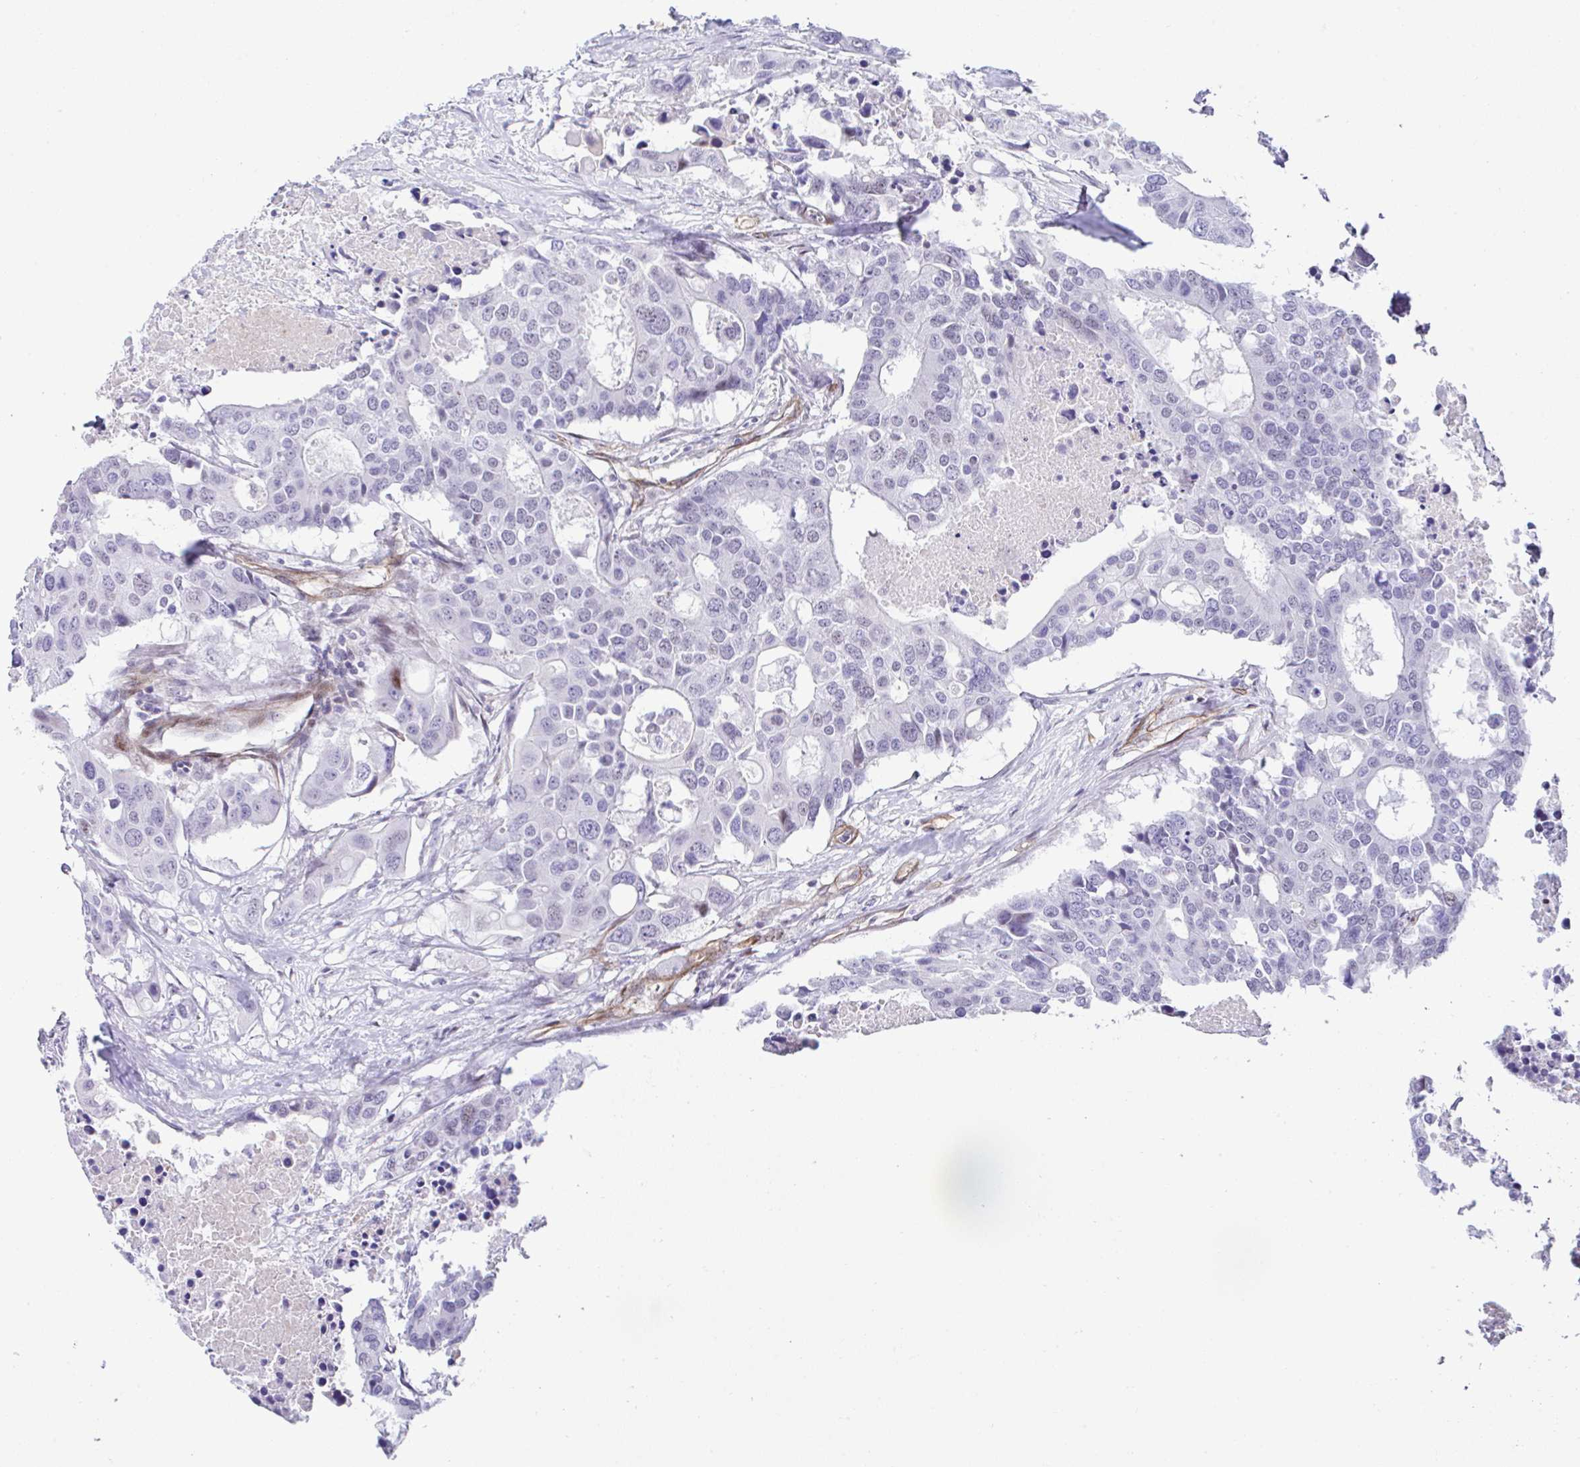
{"staining": {"intensity": "negative", "quantity": "none", "location": "none"}, "tissue": "colorectal cancer", "cell_type": "Tumor cells", "image_type": "cancer", "snomed": [{"axis": "morphology", "description": "Adenocarcinoma, NOS"}, {"axis": "topography", "description": "Colon"}], "caption": "Tumor cells are negative for protein expression in human colorectal adenocarcinoma.", "gene": "FBXO34", "patient": {"sex": "male", "age": 77}}